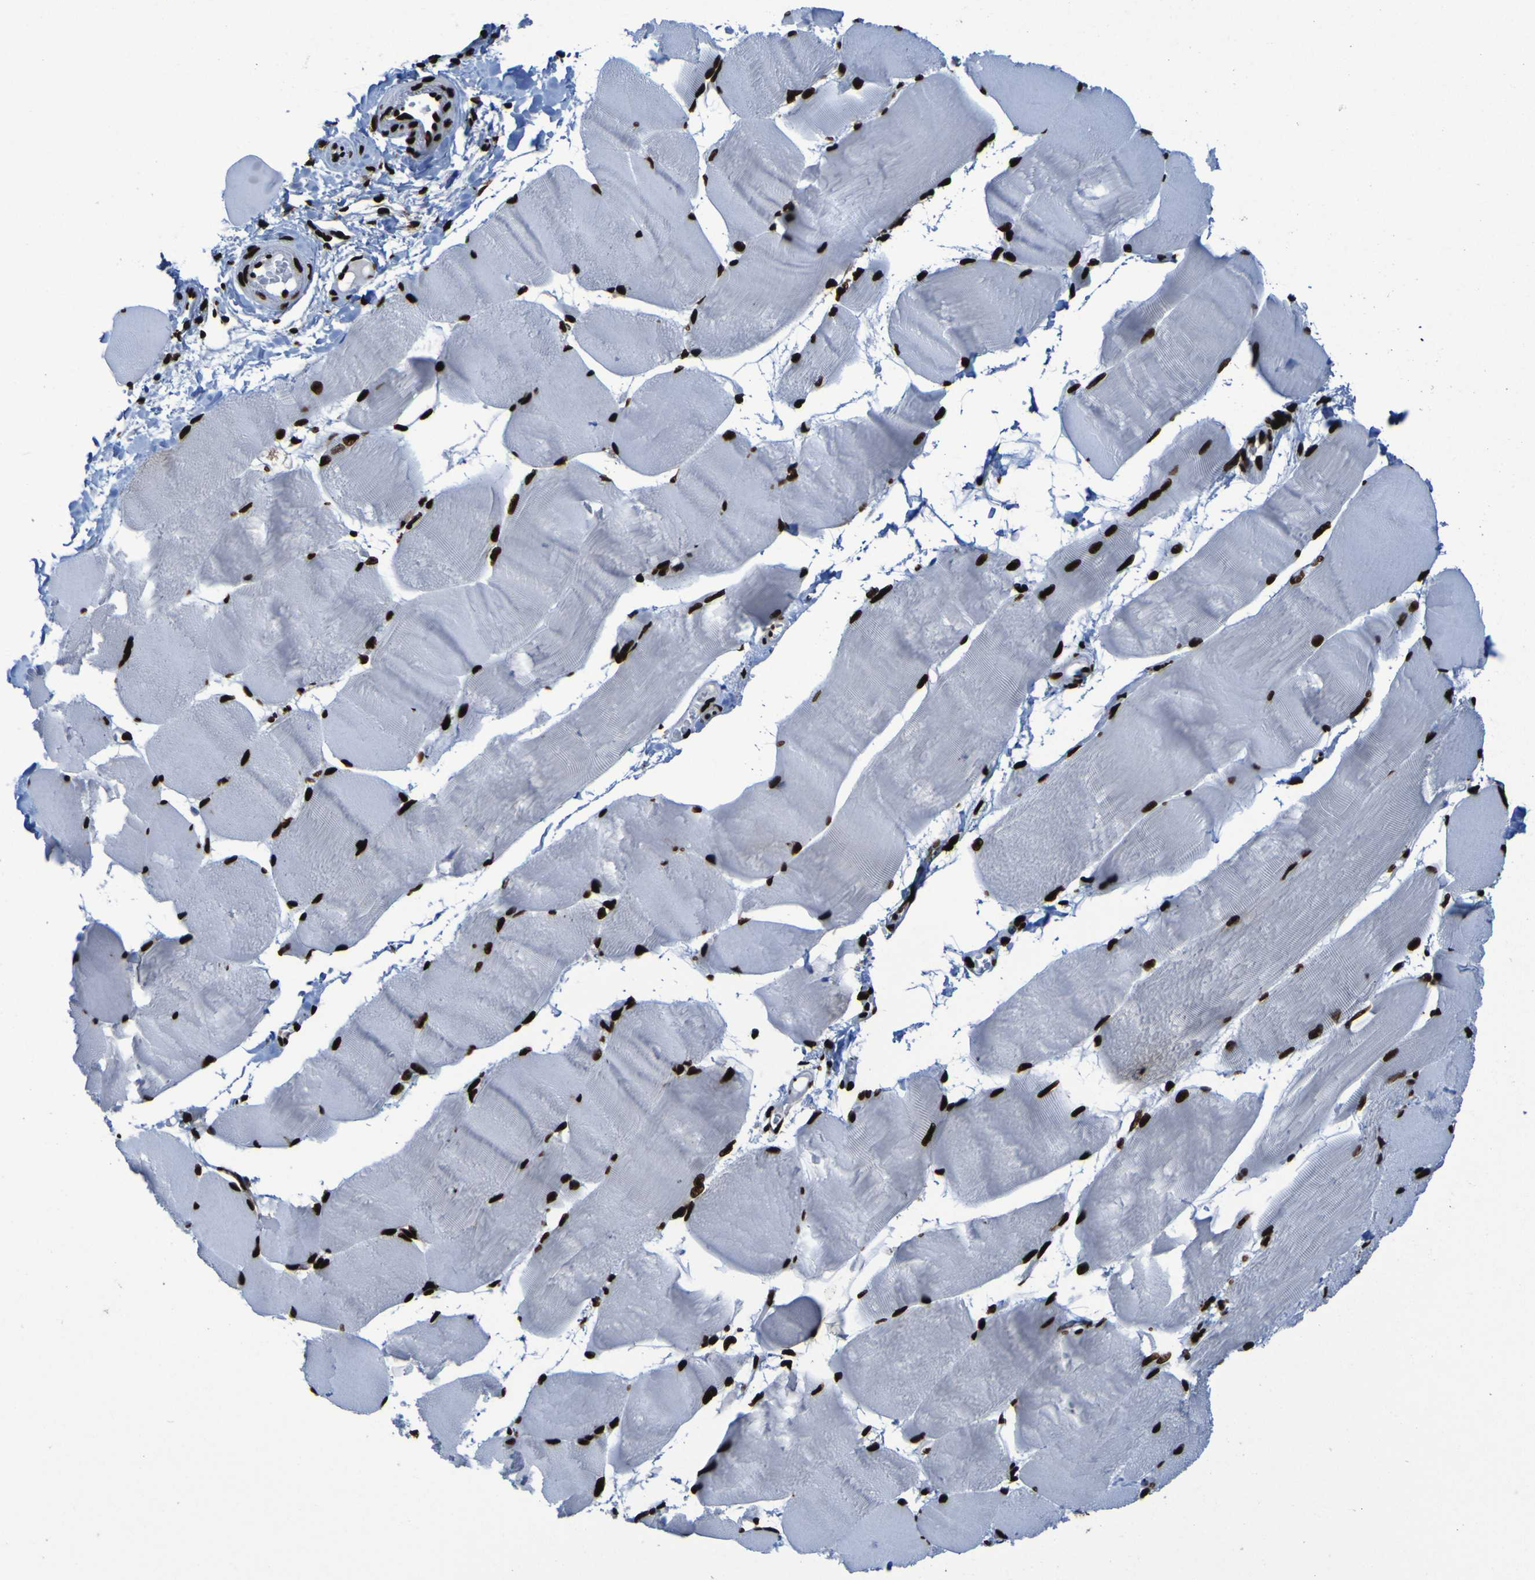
{"staining": {"intensity": "strong", "quantity": ">75%", "location": "nuclear"}, "tissue": "skeletal muscle", "cell_type": "Myocytes", "image_type": "normal", "snomed": [{"axis": "morphology", "description": "Normal tissue, NOS"}, {"axis": "morphology", "description": "Squamous cell carcinoma, NOS"}, {"axis": "topography", "description": "Skeletal muscle"}], "caption": "Unremarkable skeletal muscle was stained to show a protein in brown. There is high levels of strong nuclear expression in about >75% of myocytes.", "gene": "NPM1", "patient": {"sex": "male", "age": 51}}